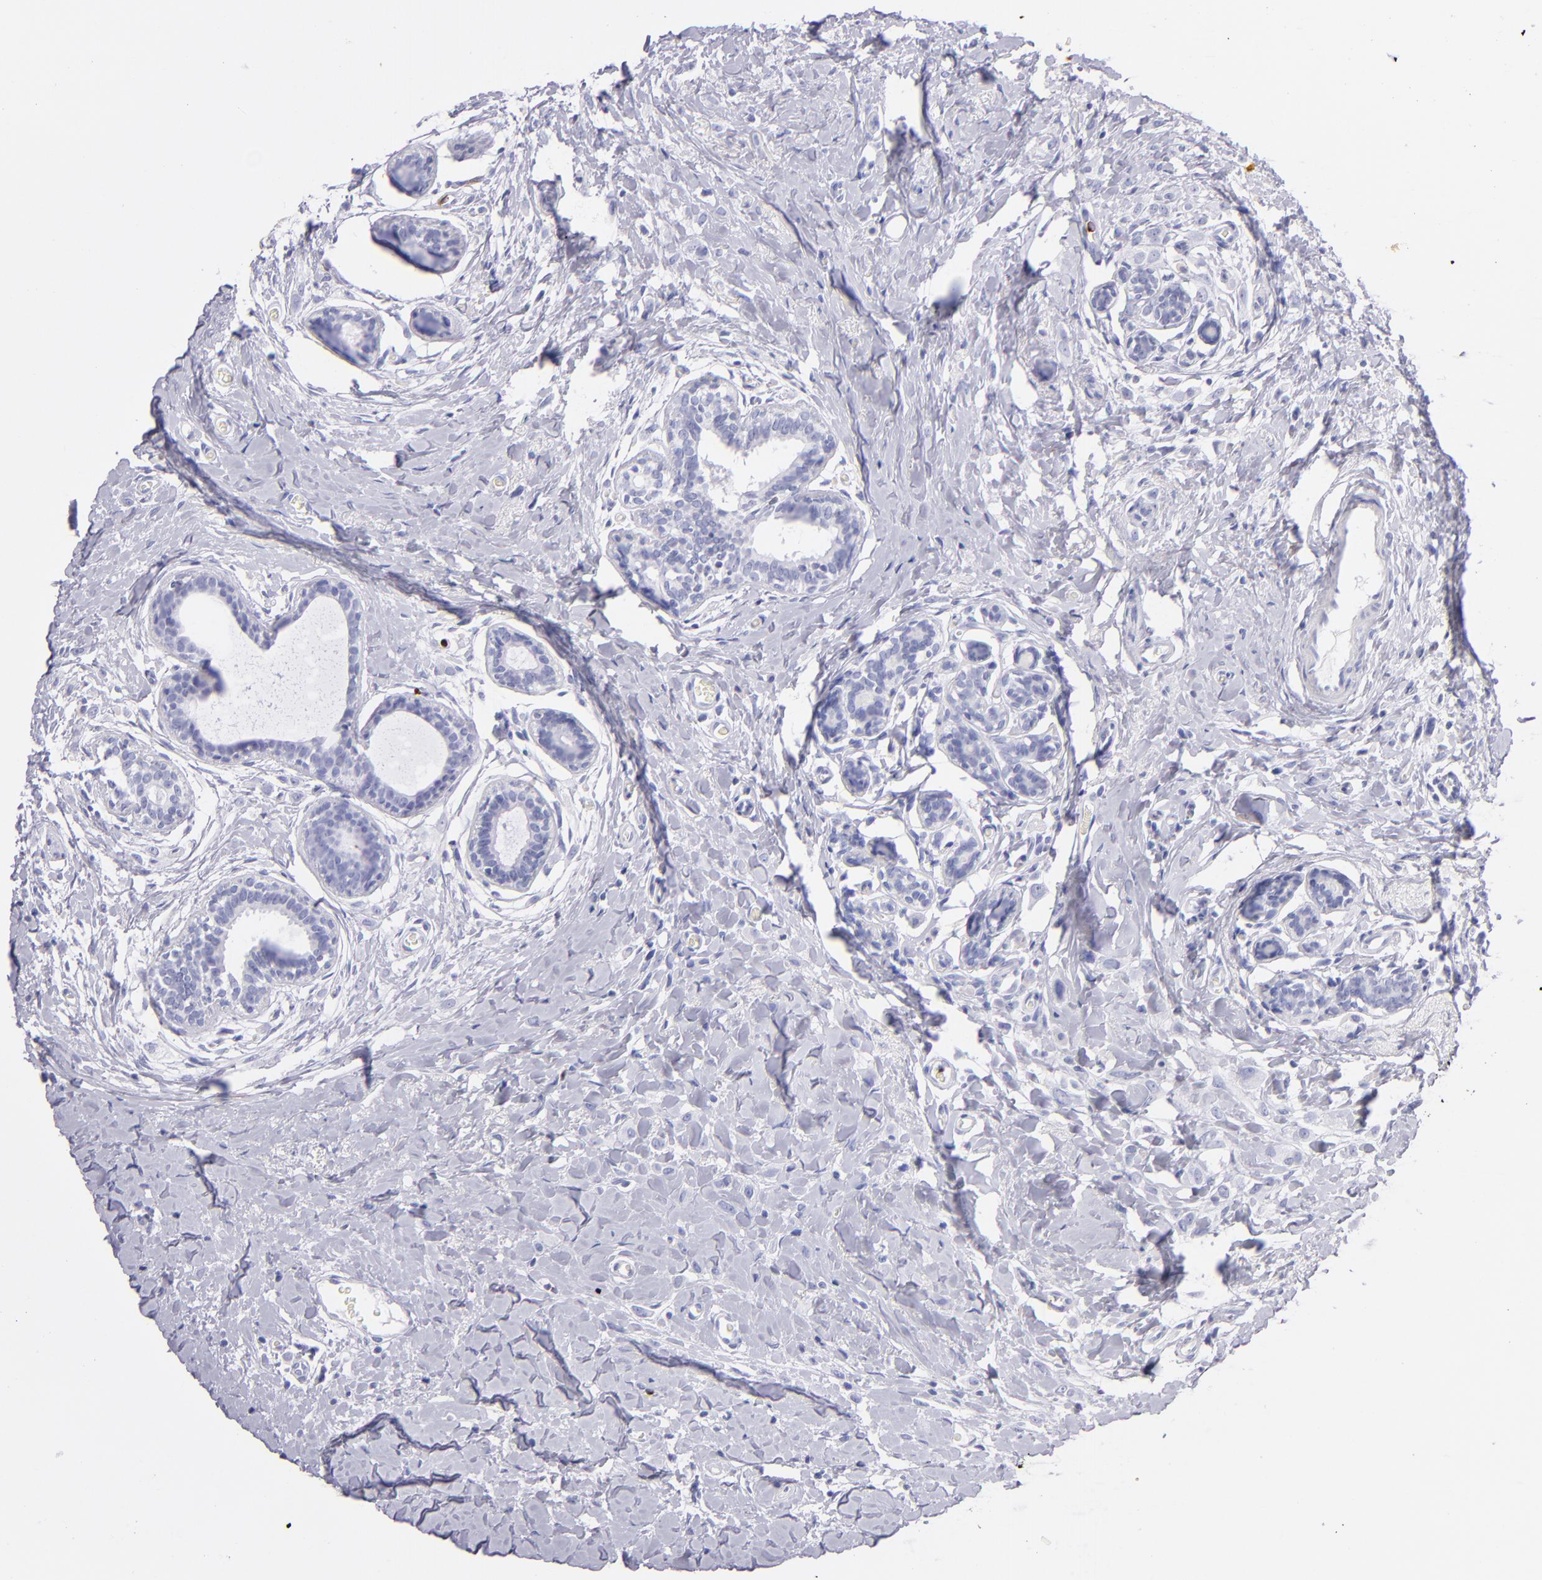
{"staining": {"intensity": "negative", "quantity": "none", "location": "none"}, "tissue": "breast cancer", "cell_type": "Tumor cells", "image_type": "cancer", "snomed": [{"axis": "morphology", "description": "Lobular carcinoma"}, {"axis": "topography", "description": "Breast"}], "caption": "DAB (3,3'-diaminobenzidine) immunohistochemical staining of breast cancer exhibits no significant positivity in tumor cells.", "gene": "PRF1", "patient": {"sex": "female", "age": 57}}